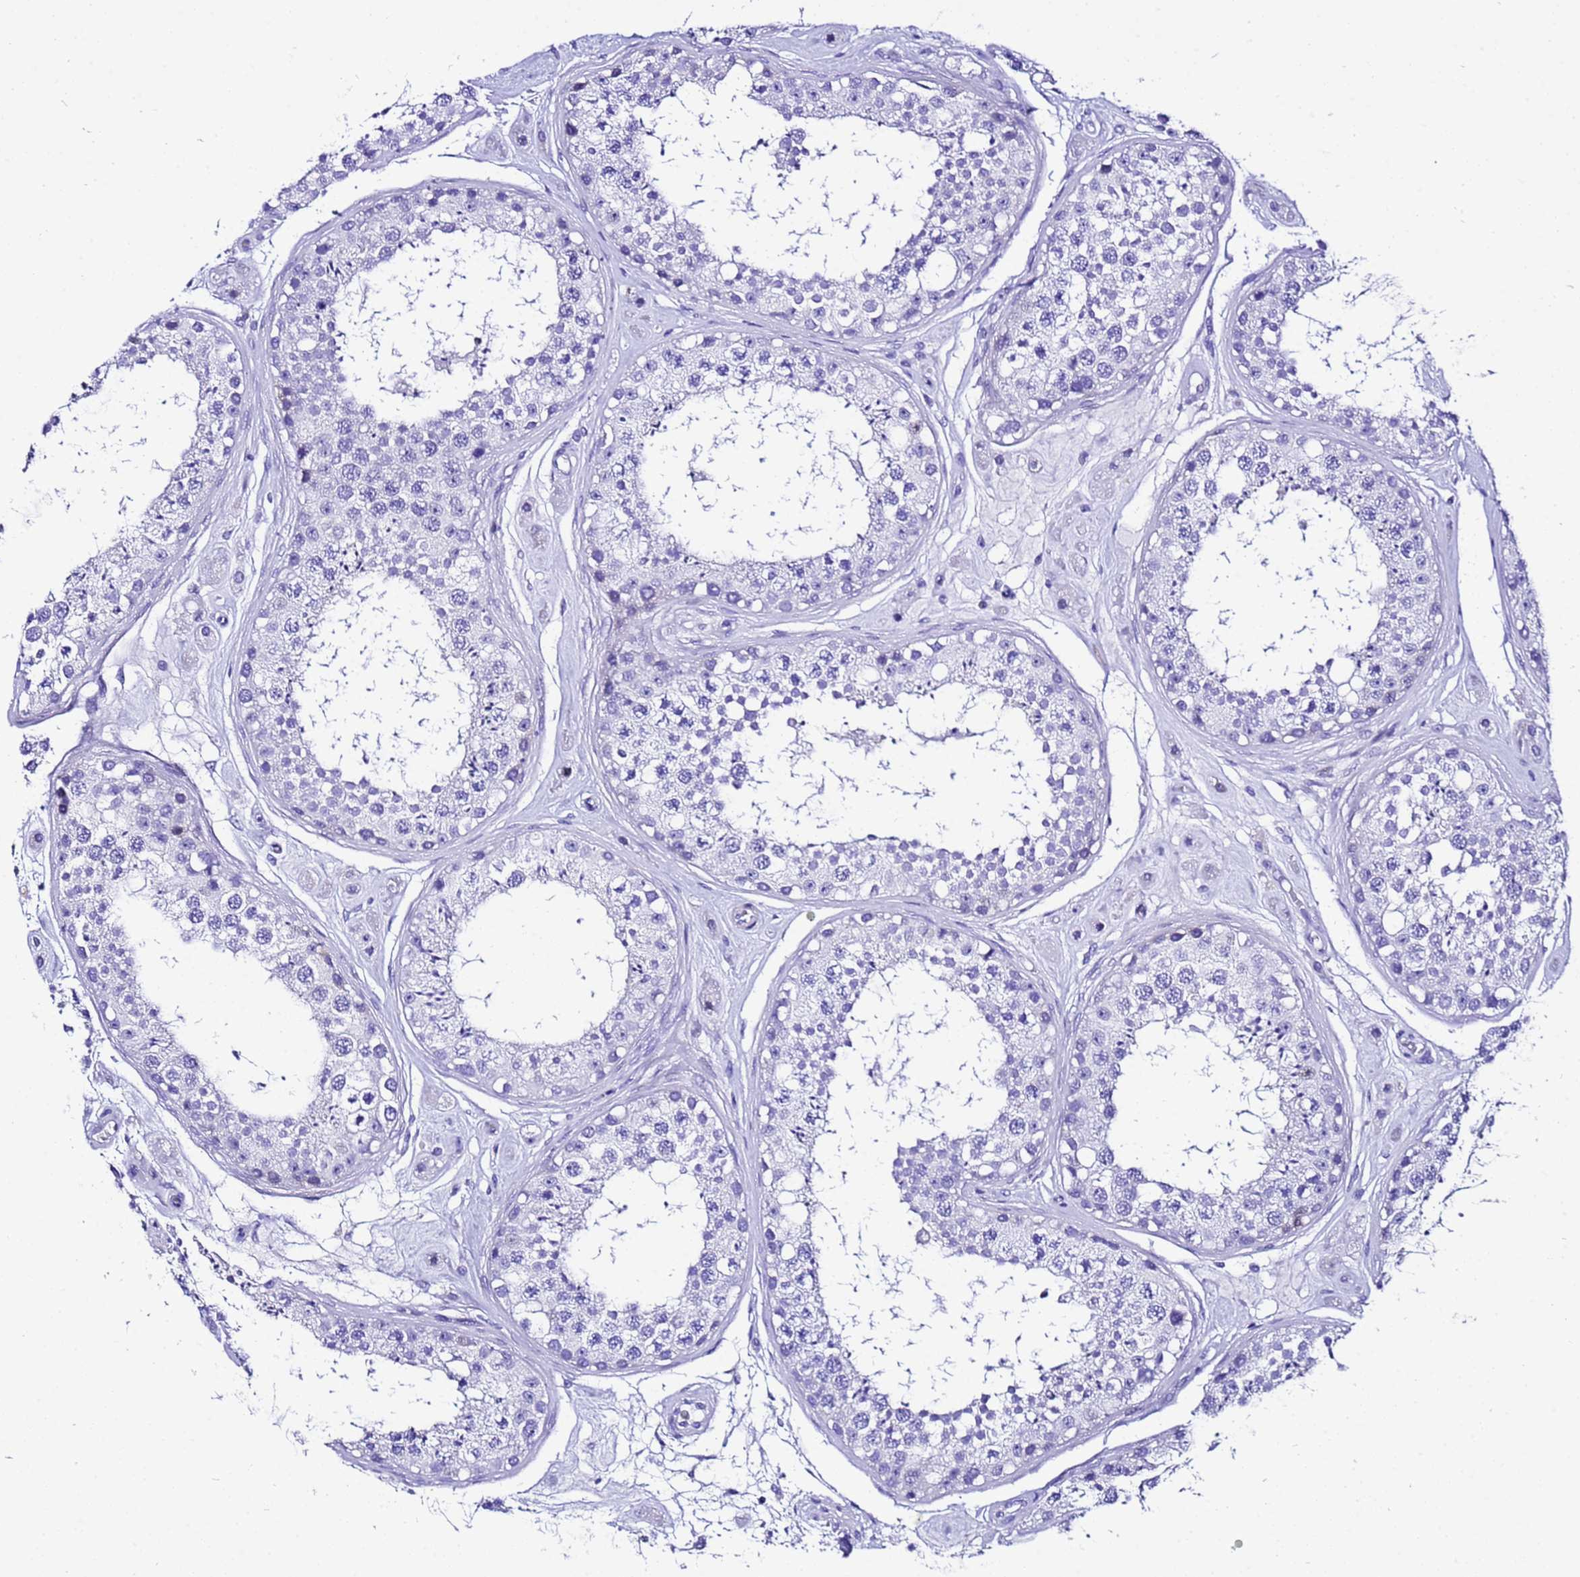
{"staining": {"intensity": "negative", "quantity": "none", "location": "none"}, "tissue": "testis", "cell_type": "Cells in seminiferous ducts", "image_type": "normal", "snomed": [{"axis": "morphology", "description": "Normal tissue, NOS"}, {"axis": "topography", "description": "Testis"}], "caption": "A high-resolution micrograph shows immunohistochemistry staining of benign testis, which displays no significant positivity in cells in seminiferous ducts.", "gene": "ZNF417", "patient": {"sex": "male", "age": 25}}